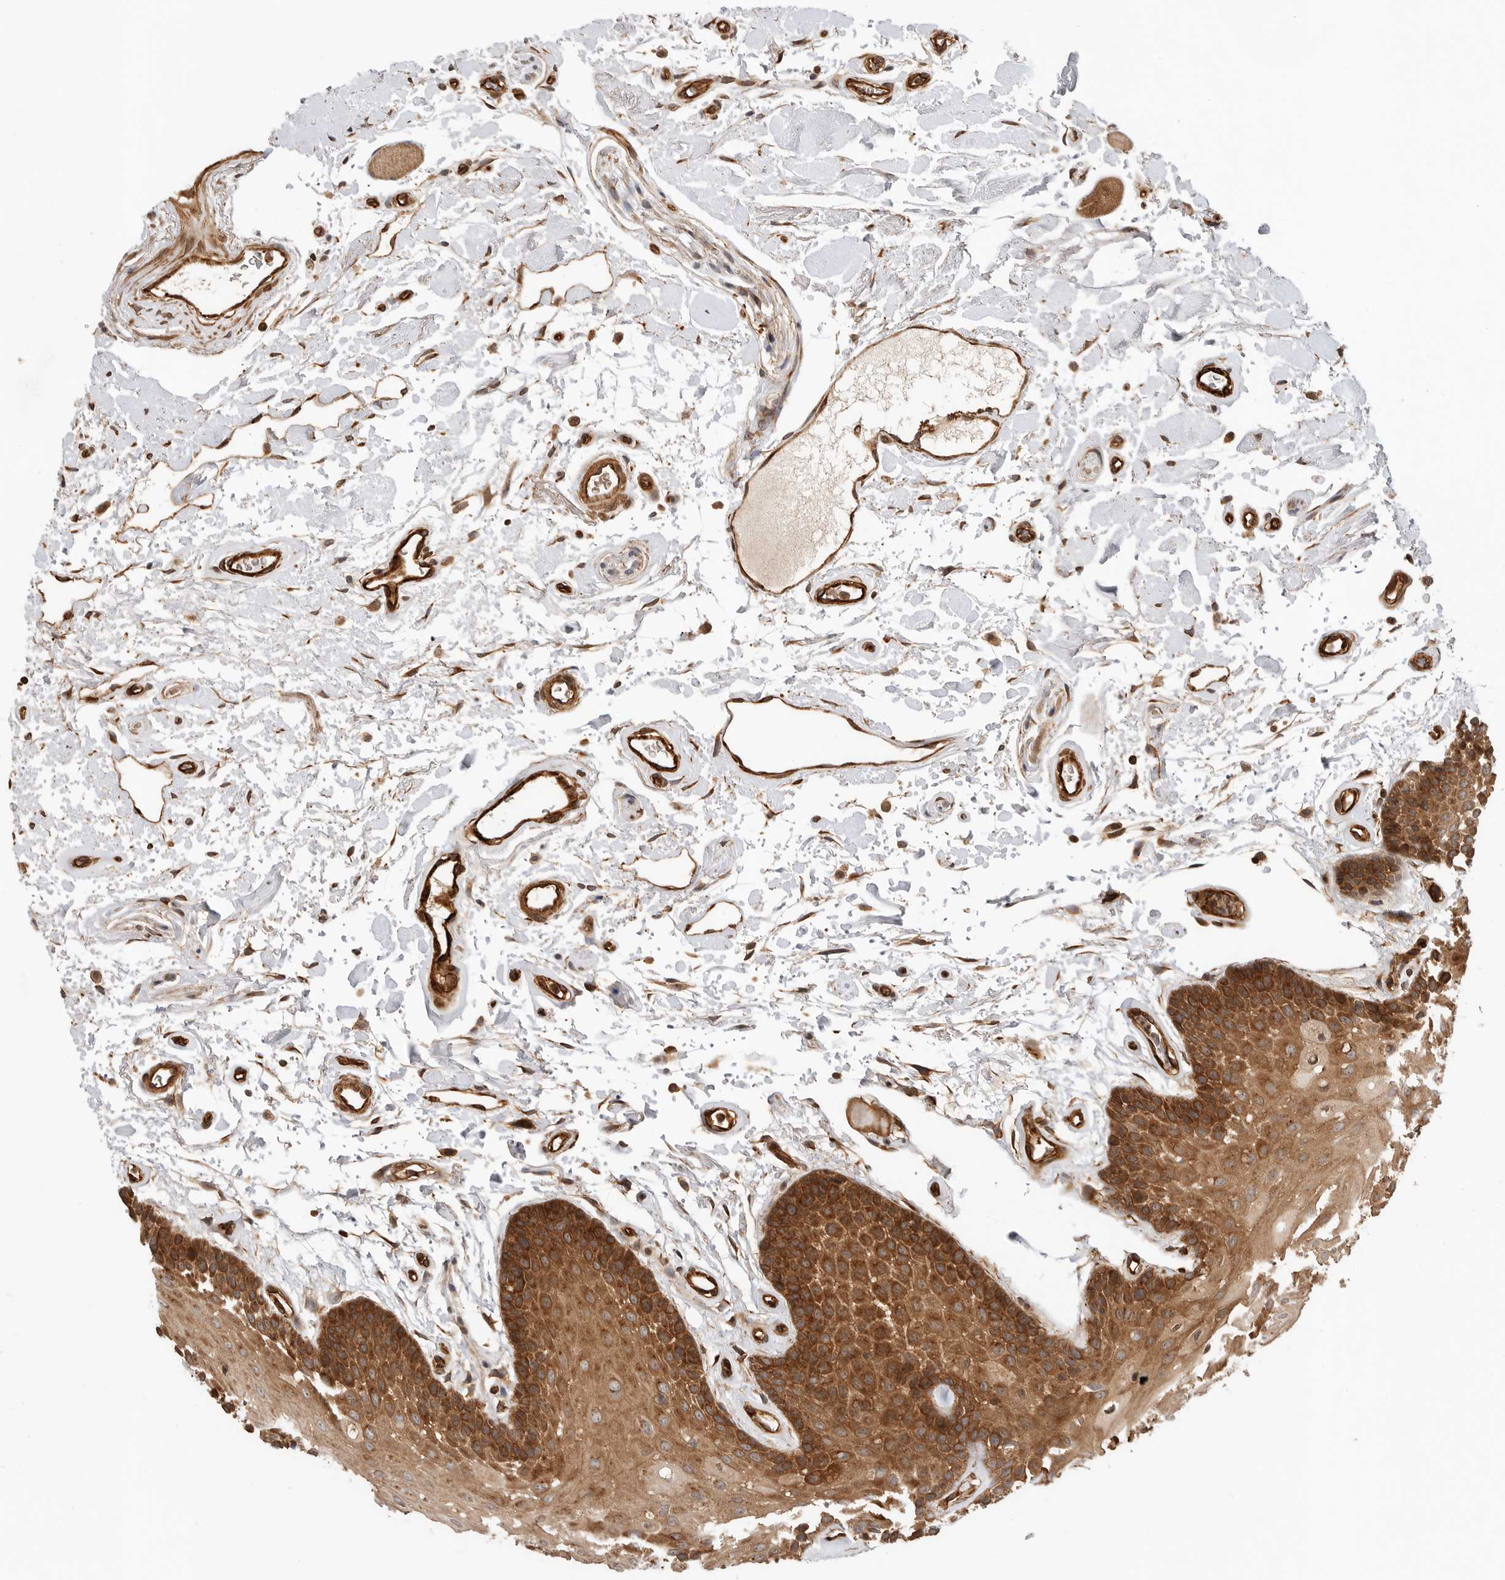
{"staining": {"intensity": "moderate", "quantity": ">75%", "location": "cytoplasmic/membranous"}, "tissue": "oral mucosa", "cell_type": "Squamous epithelial cells", "image_type": "normal", "snomed": [{"axis": "morphology", "description": "Normal tissue, NOS"}, {"axis": "topography", "description": "Oral tissue"}], "caption": "Immunohistochemical staining of benign human oral mucosa exhibits >75% levels of moderate cytoplasmic/membranous protein staining in about >75% of squamous epithelial cells. The staining was performed using DAB (3,3'-diaminobenzidine), with brown indicating positive protein expression. Nuclei are stained blue with hematoxylin.", "gene": "GPATCH2", "patient": {"sex": "male", "age": 62}}